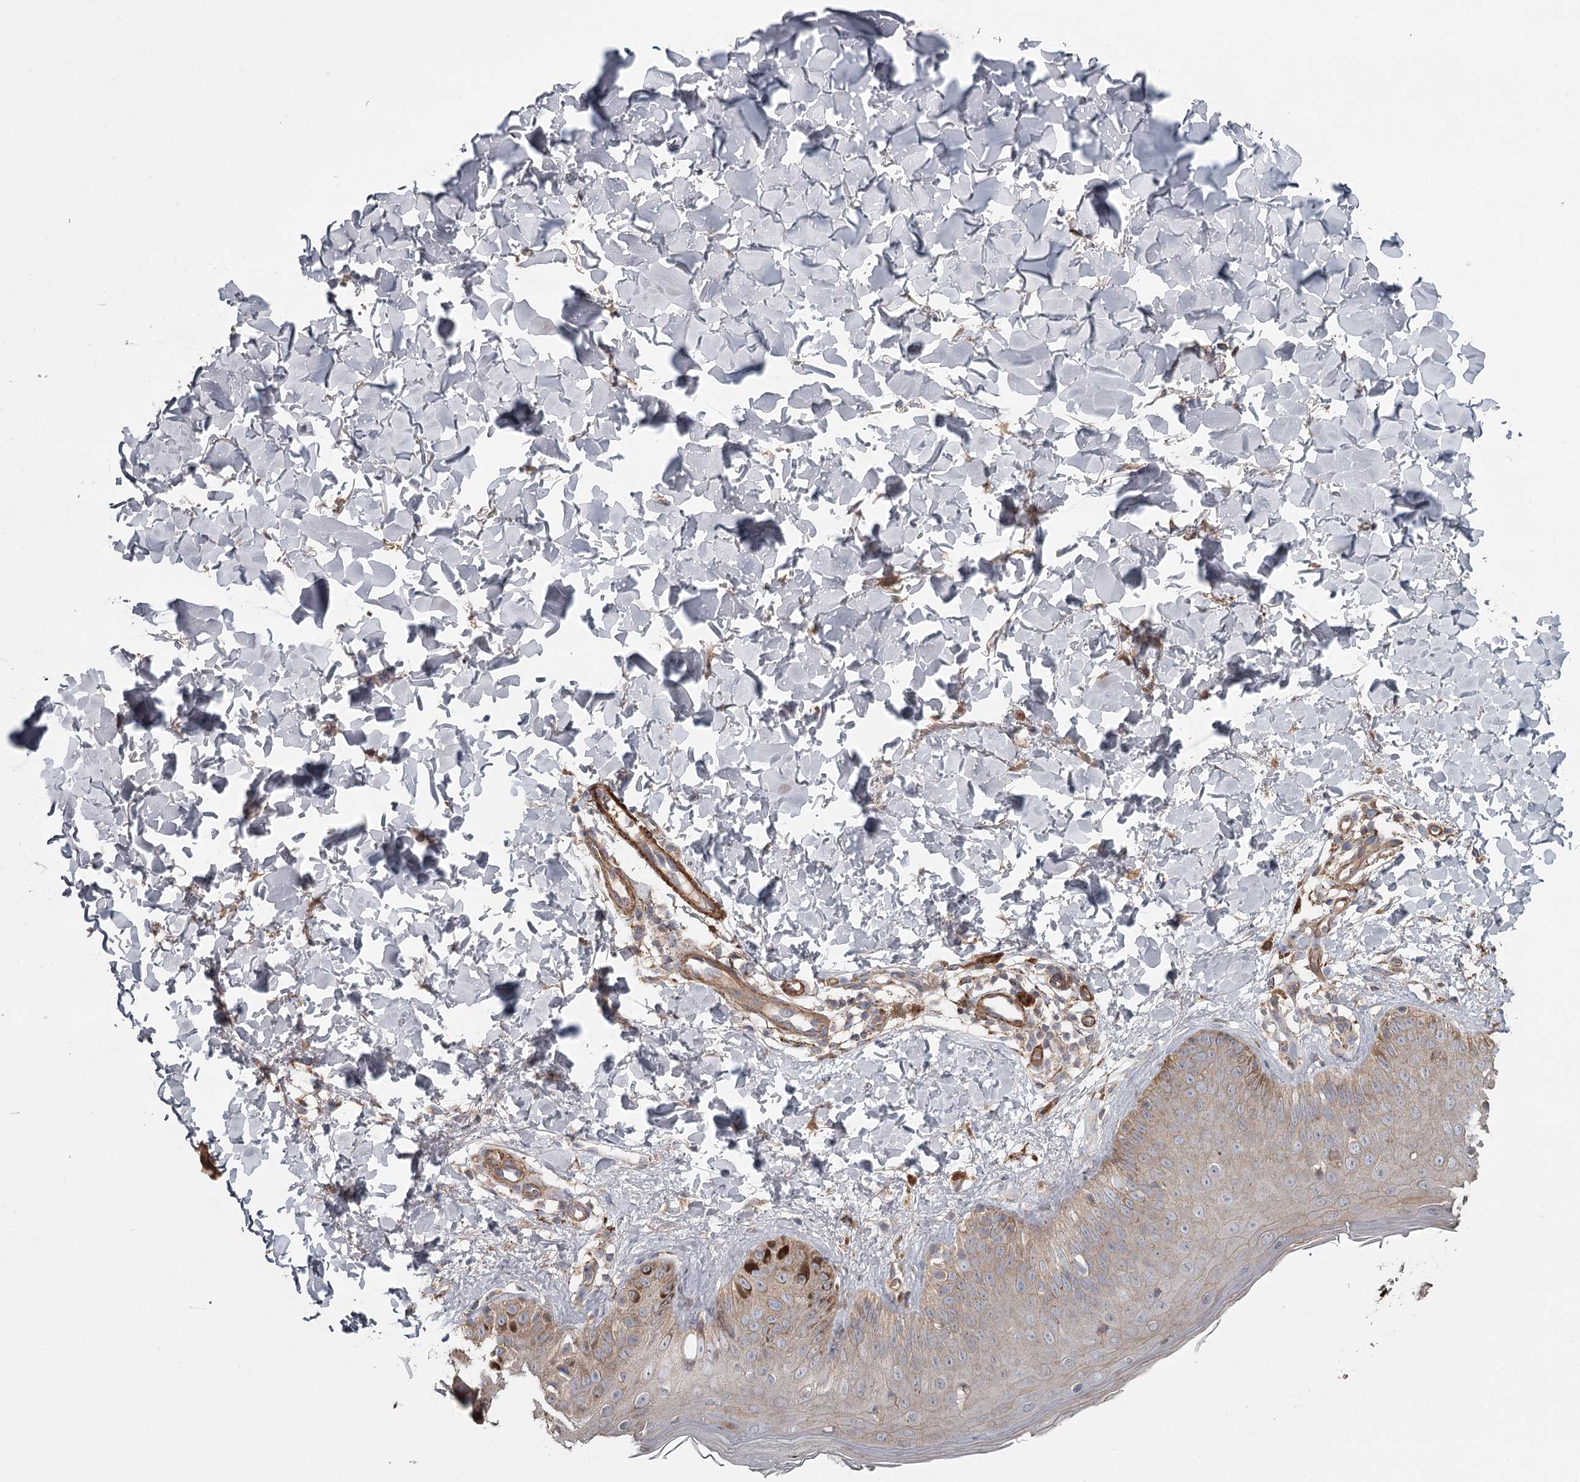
{"staining": {"intensity": "negative", "quantity": "none", "location": "none"}, "tissue": "skin", "cell_type": "Fibroblasts", "image_type": "normal", "snomed": [{"axis": "morphology", "description": "Normal tissue, NOS"}, {"axis": "topography", "description": "Skin"}], "caption": "Fibroblasts are negative for brown protein staining in normal skin. (DAB (3,3'-diaminobenzidine) immunohistochemistry (IHC) visualized using brightfield microscopy, high magnification).", "gene": "DHRS9", "patient": {"sex": "male", "age": 52}}